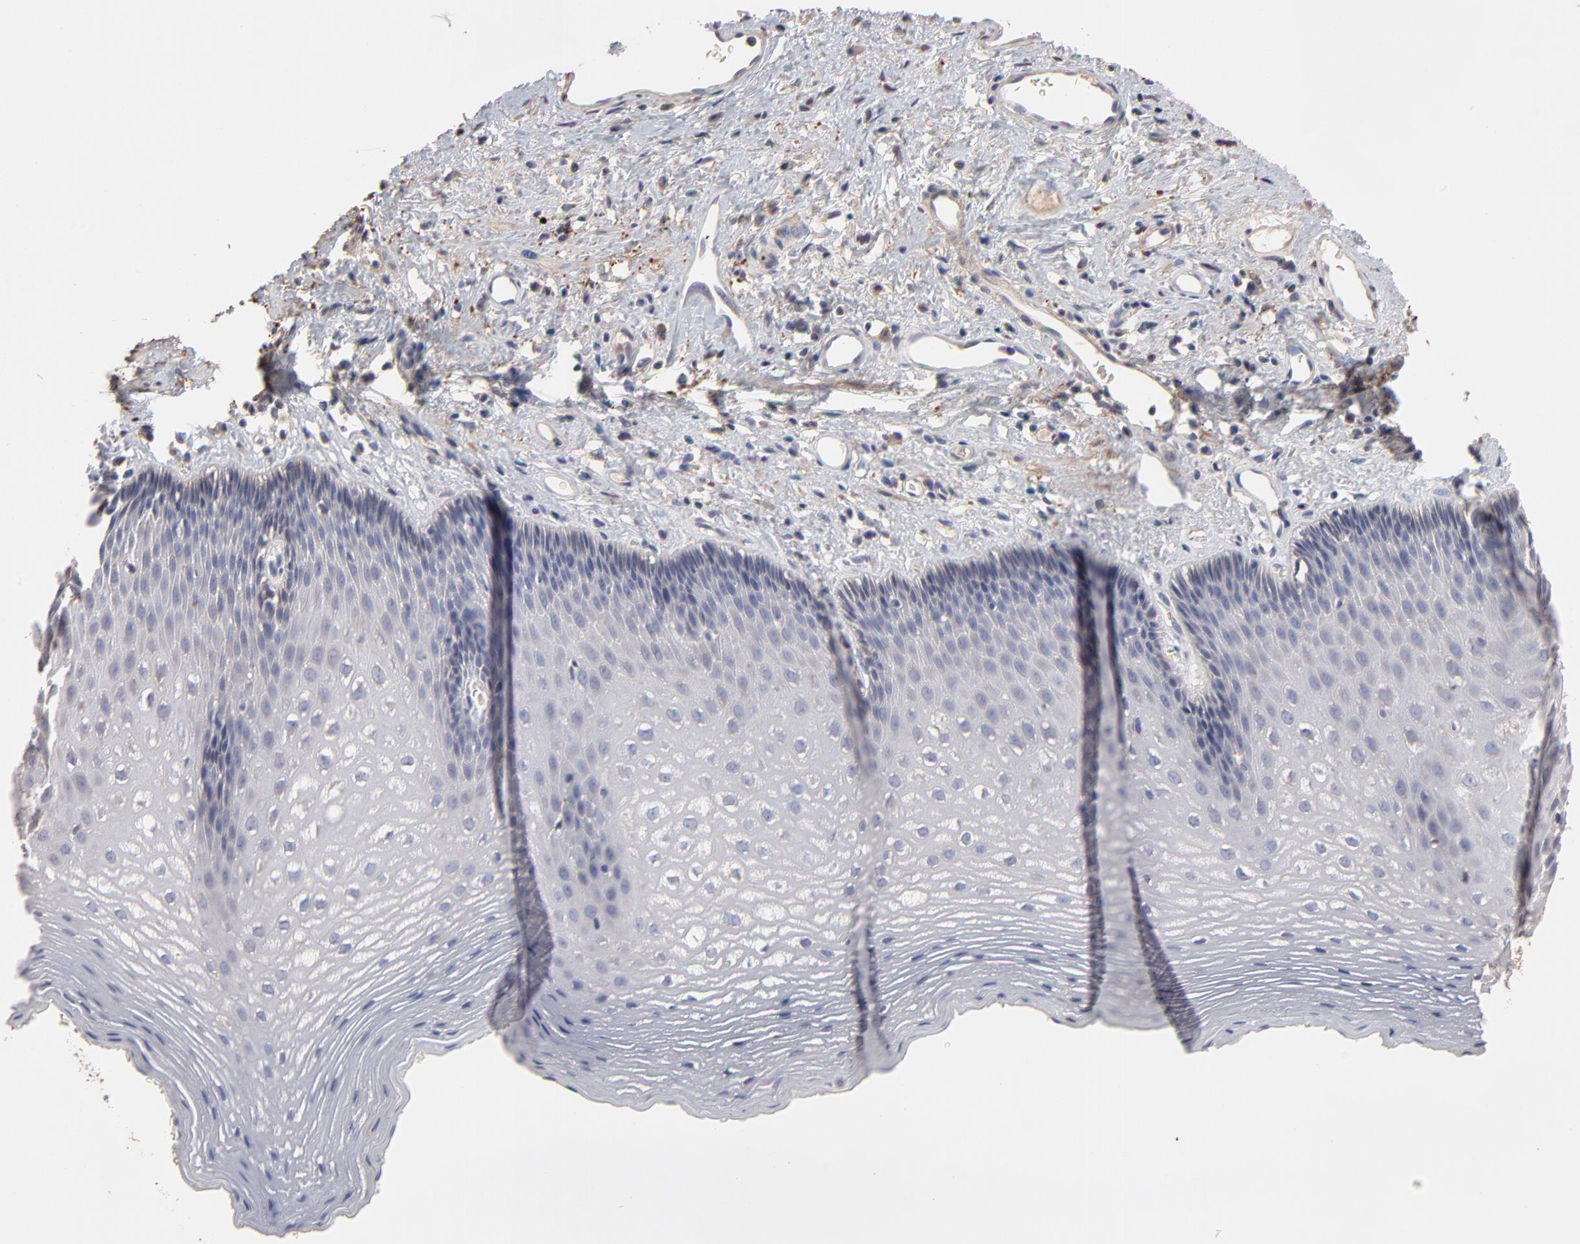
{"staining": {"intensity": "negative", "quantity": "none", "location": "none"}, "tissue": "esophagus", "cell_type": "Squamous epithelial cells", "image_type": "normal", "snomed": [{"axis": "morphology", "description": "Normal tissue, NOS"}, {"axis": "topography", "description": "Esophagus"}], "caption": "This is a photomicrograph of IHC staining of normal esophagus, which shows no staining in squamous epithelial cells.", "gene": "TANGO2", "patient": {"sex": "female", "age": 70}}